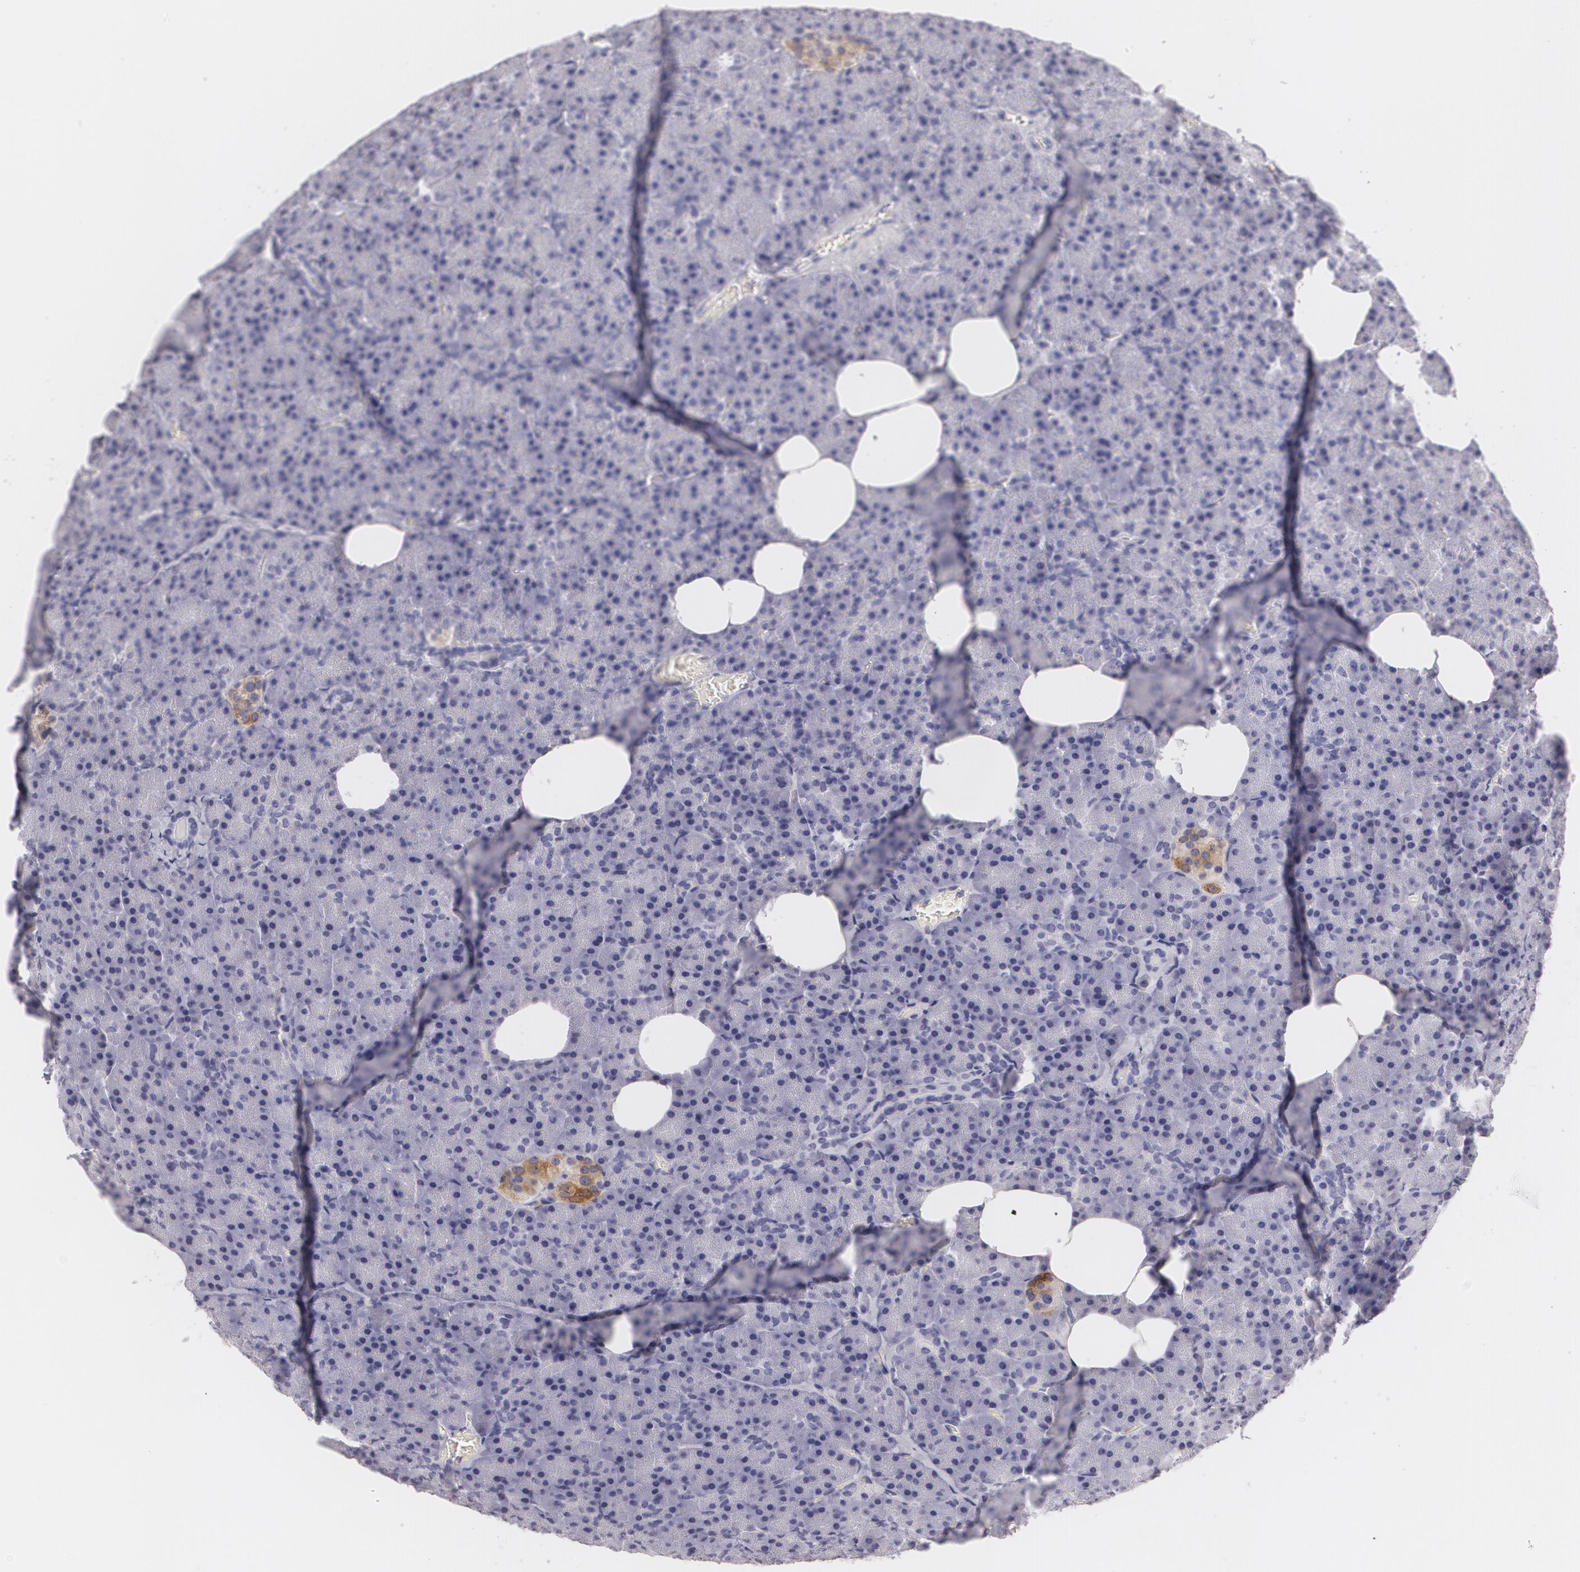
{"staining": {"intensity": "negative", "quantity": "none", "location": "none"}, "tissue": "pancreas", "cell_type": "Exocrine glandular cells", "image_type": "normal", "snomed": [{"axis": "morphology", "description": "Normal tissue, NOS"}, {"axis": "topography", "description": "Pancreas"}], "caption": "Immunohistochemical staining of normal human pancreas reveals no significant expression in exocrine glandular cells. Nuclei are stained in blue.", "gene": "MAP2", "patient": {"sex": "female", "age": 35}}